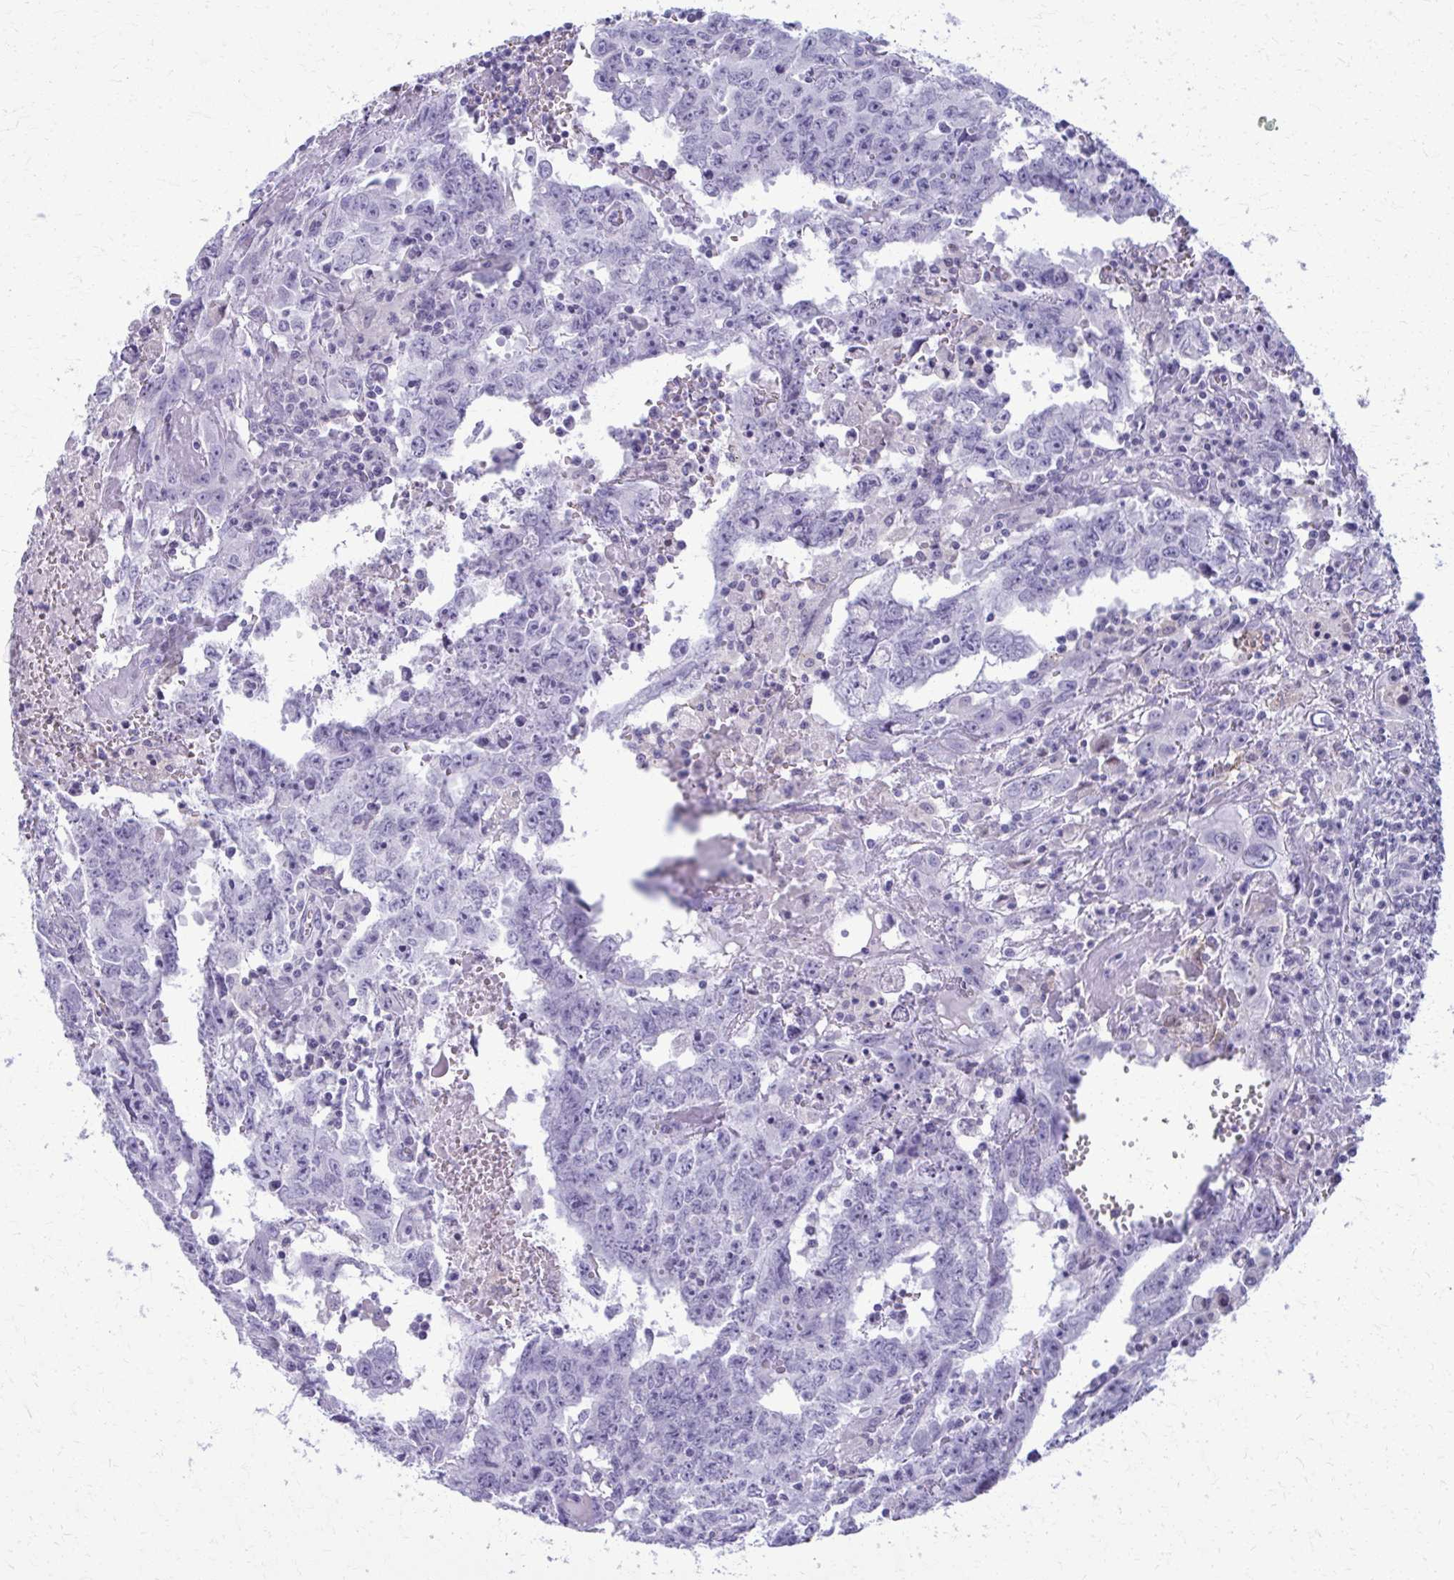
{"staining": {"intensity": "negative", "quantity": "none", "location": "none"}, "tissue": "testis cancer", "cell_type": "Tumor cells", "image_type": "cancer", "snomed": [{"axis": "morphology", "description": "Carcinoma, Embryonal, NOS"}, {"axis": "topography", "description": "Testis"}], "caption": "A micrograph of human embryonal carcinoma (testis) is negative for staining in tumor cells.", "gene": "ACSM2B", "patient": {"sex": "male", "age": 22}}